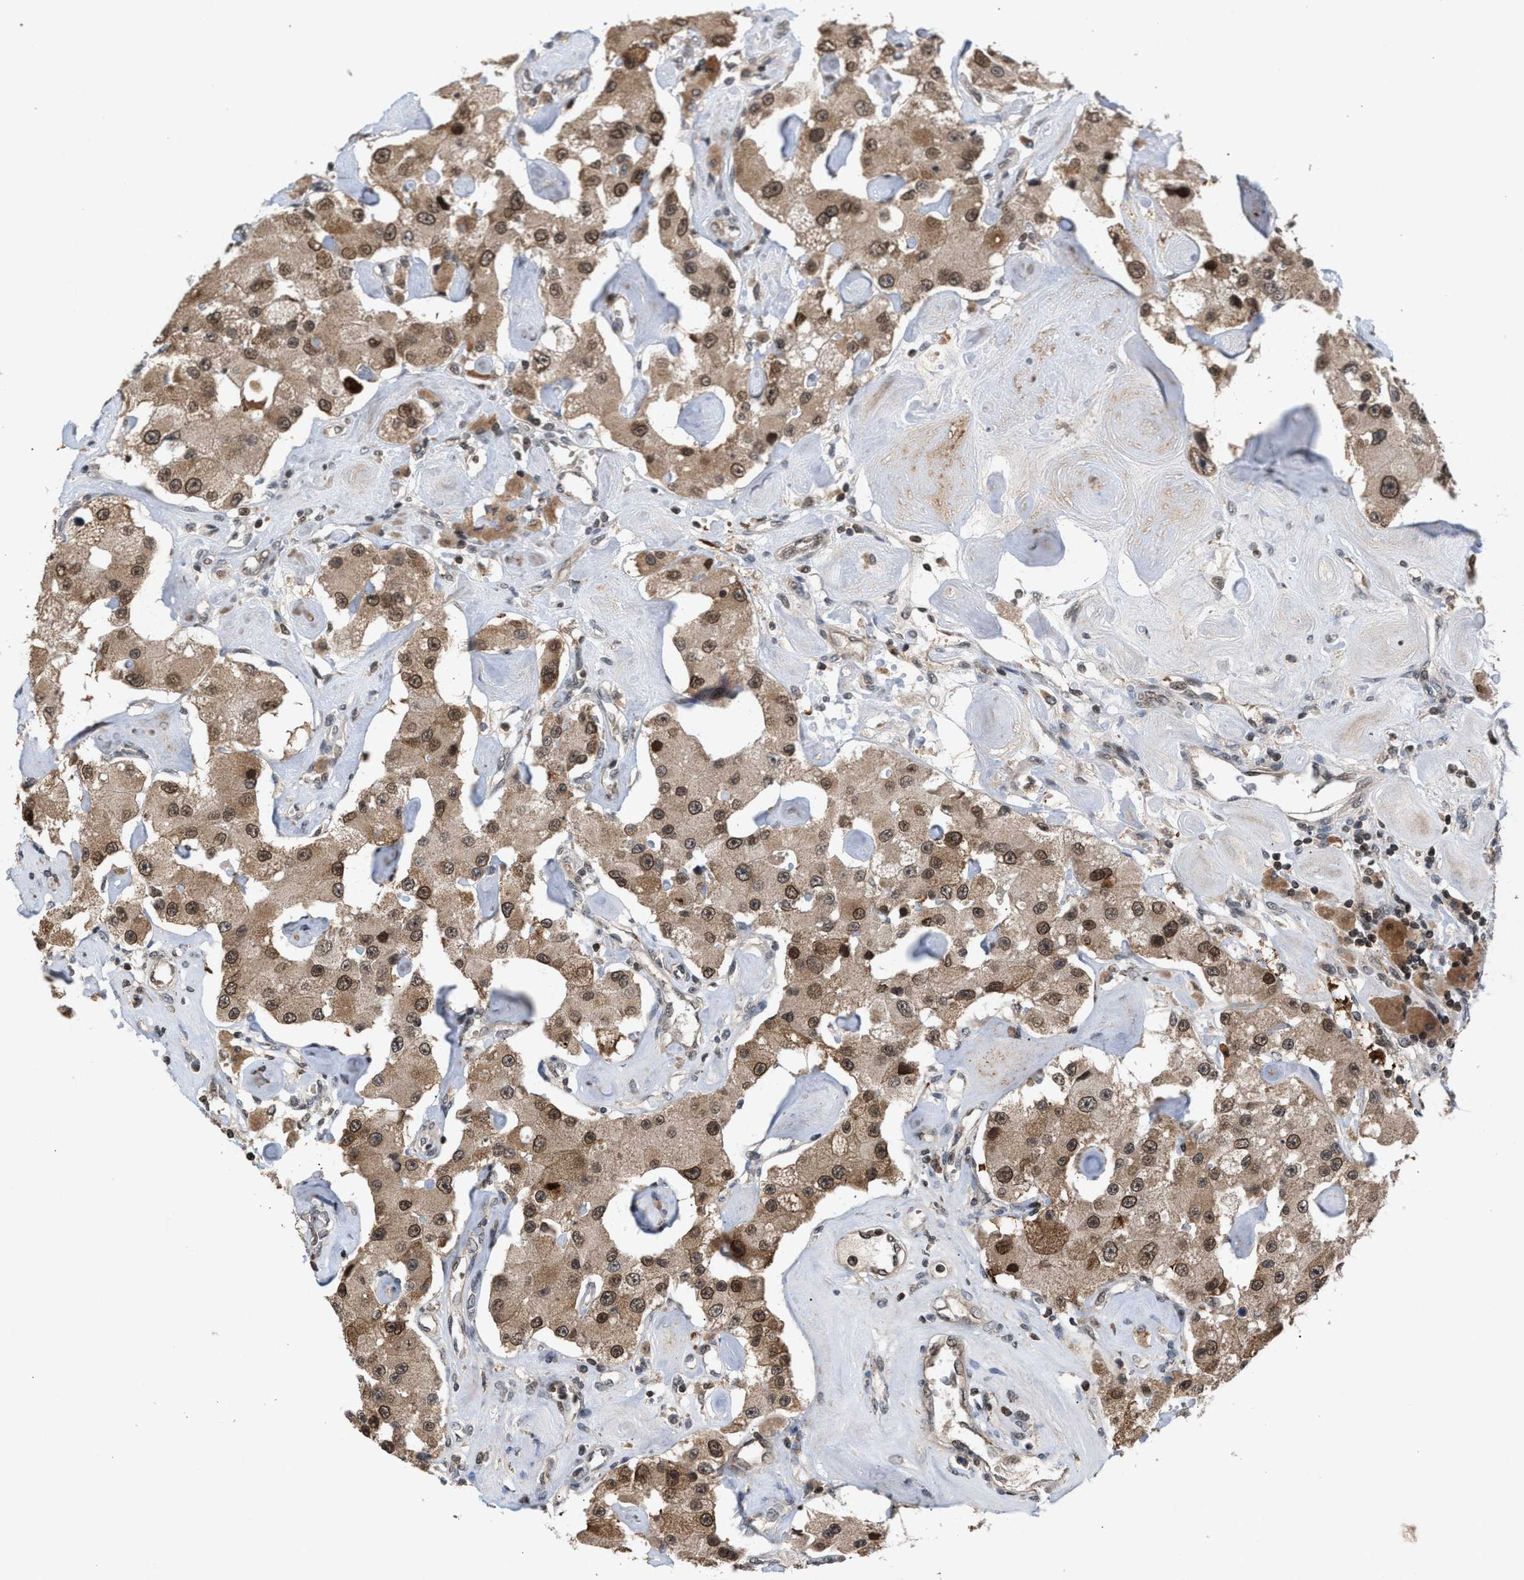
{"staining": {"intensity": "moderate", "quantity": ">75%", "location": "cytoplasmic/membranous,nuclear"}, "tissue": "carcinoid", "cell_type": "Tumor cells", "image_type": "cancer", "snomed": [{"axis": "morphology", "description": "Carcinoid, malignant, NOS"}, {"axis": "topography", "description": "Pancreas"}], "caption": "Approximately >75% of tumor cells in malignant carcinoid demonstrate moderate cytoplasmic/membranous and nuclear protein staining as visualized by brown immunohistochemical staining.", "gene": "C9orf78", "patient": {"sex": "male", "age": 41}}